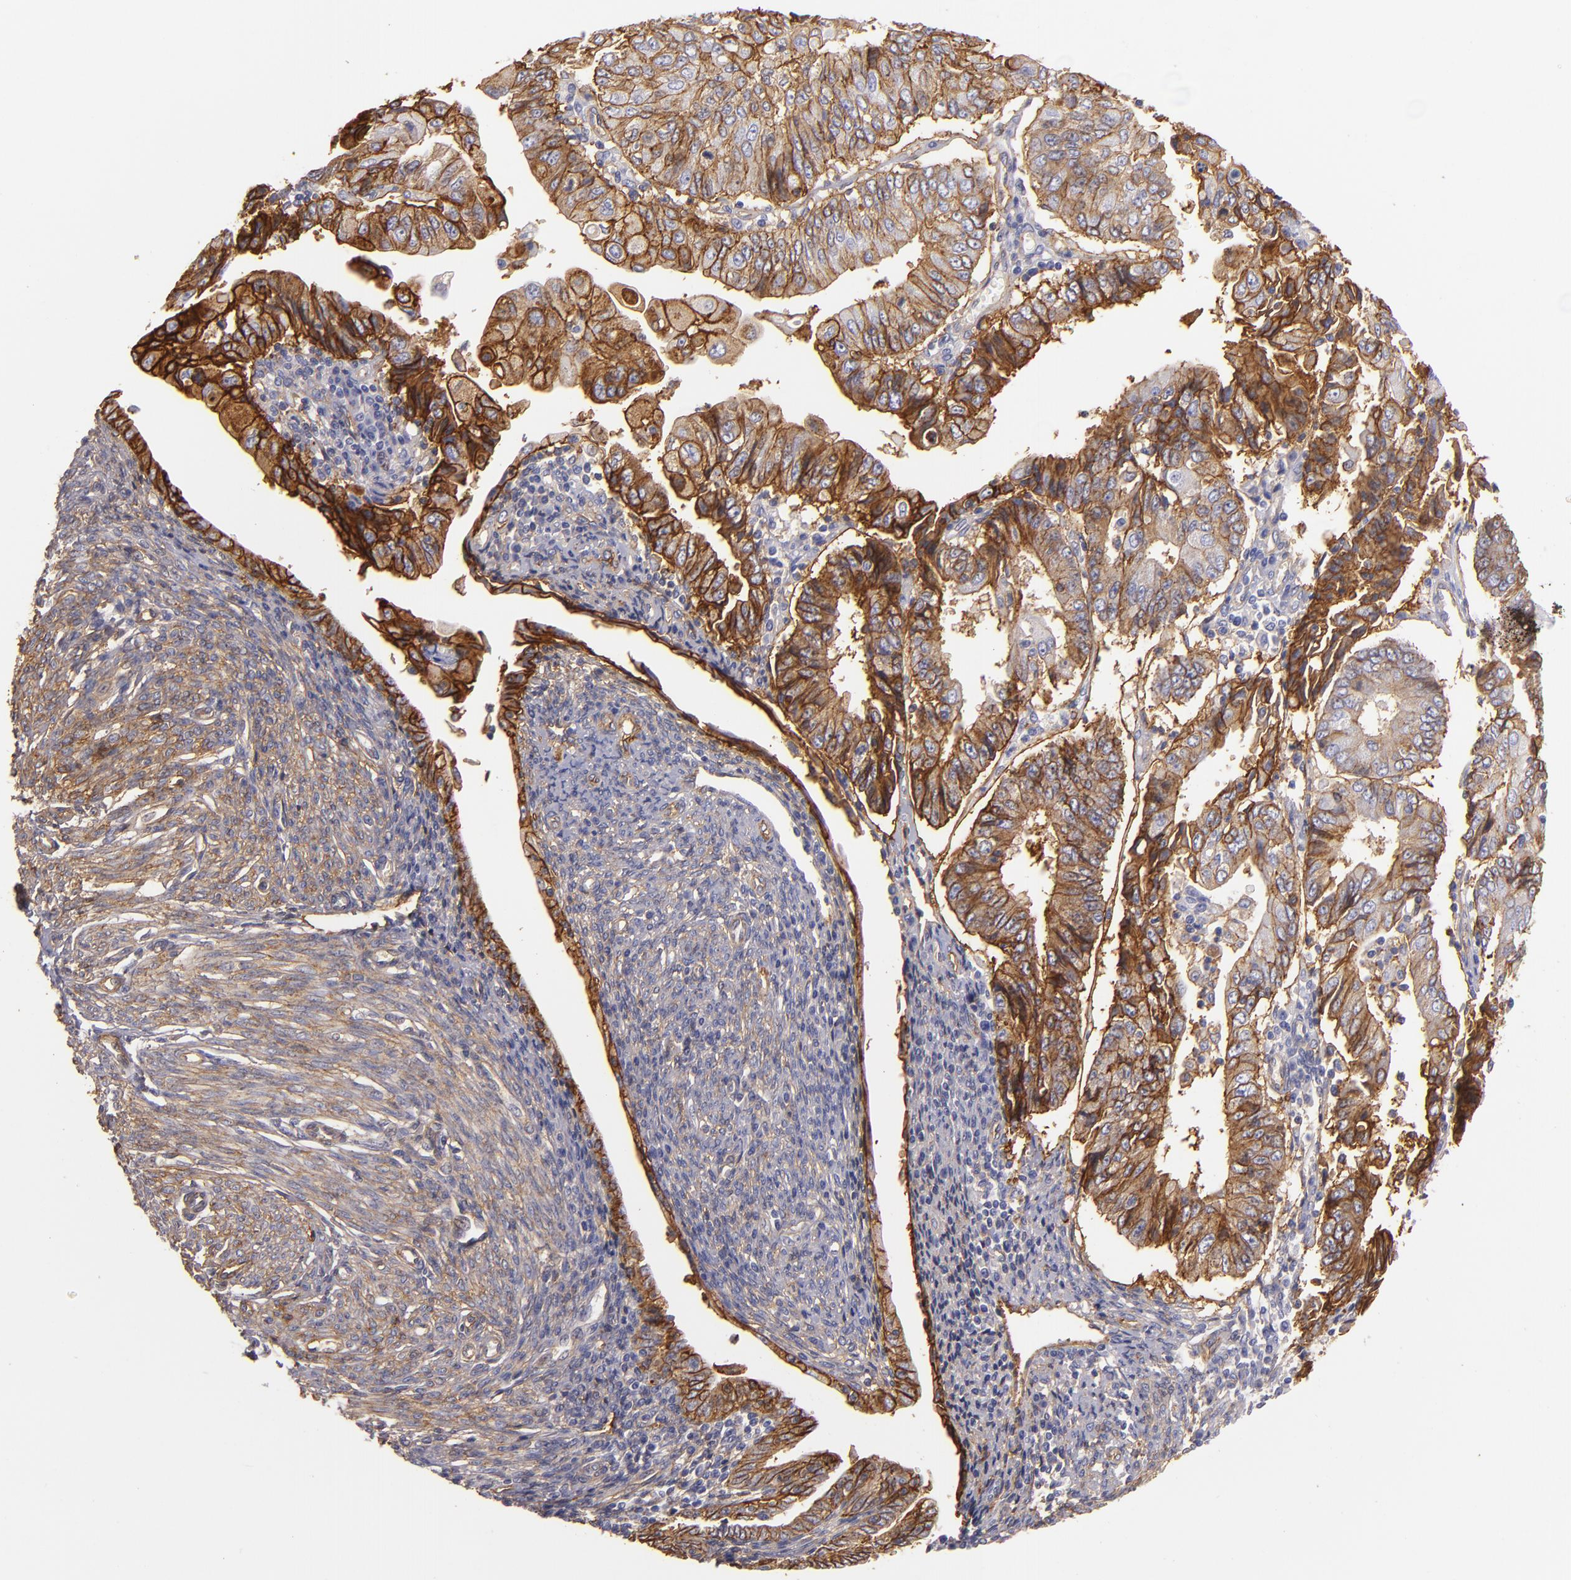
{"staining": {"intensity": "moderate", "quantity": ">75%", "location": "cytoplasmic/membranous"}, "tissue": "endometrial cancer", "cell_type": "Tumor cells", "image_type": "cancer", "snomed": [{"axis": "morphology", "description": "Adenocarcinoma, NOS"}, {"axis": "topography", "description": "Endometrium"}], "caption": "Protein positivity by immunohistochemistry demonstrates moderate cytoplasmic/membranous staining in about >75% of tumor cells in endometrial cancer. (DAB IHC with brightfield microscopy, high magnification).", "gene": "CD151", "patient": {"sex": "female", "age": 75}}